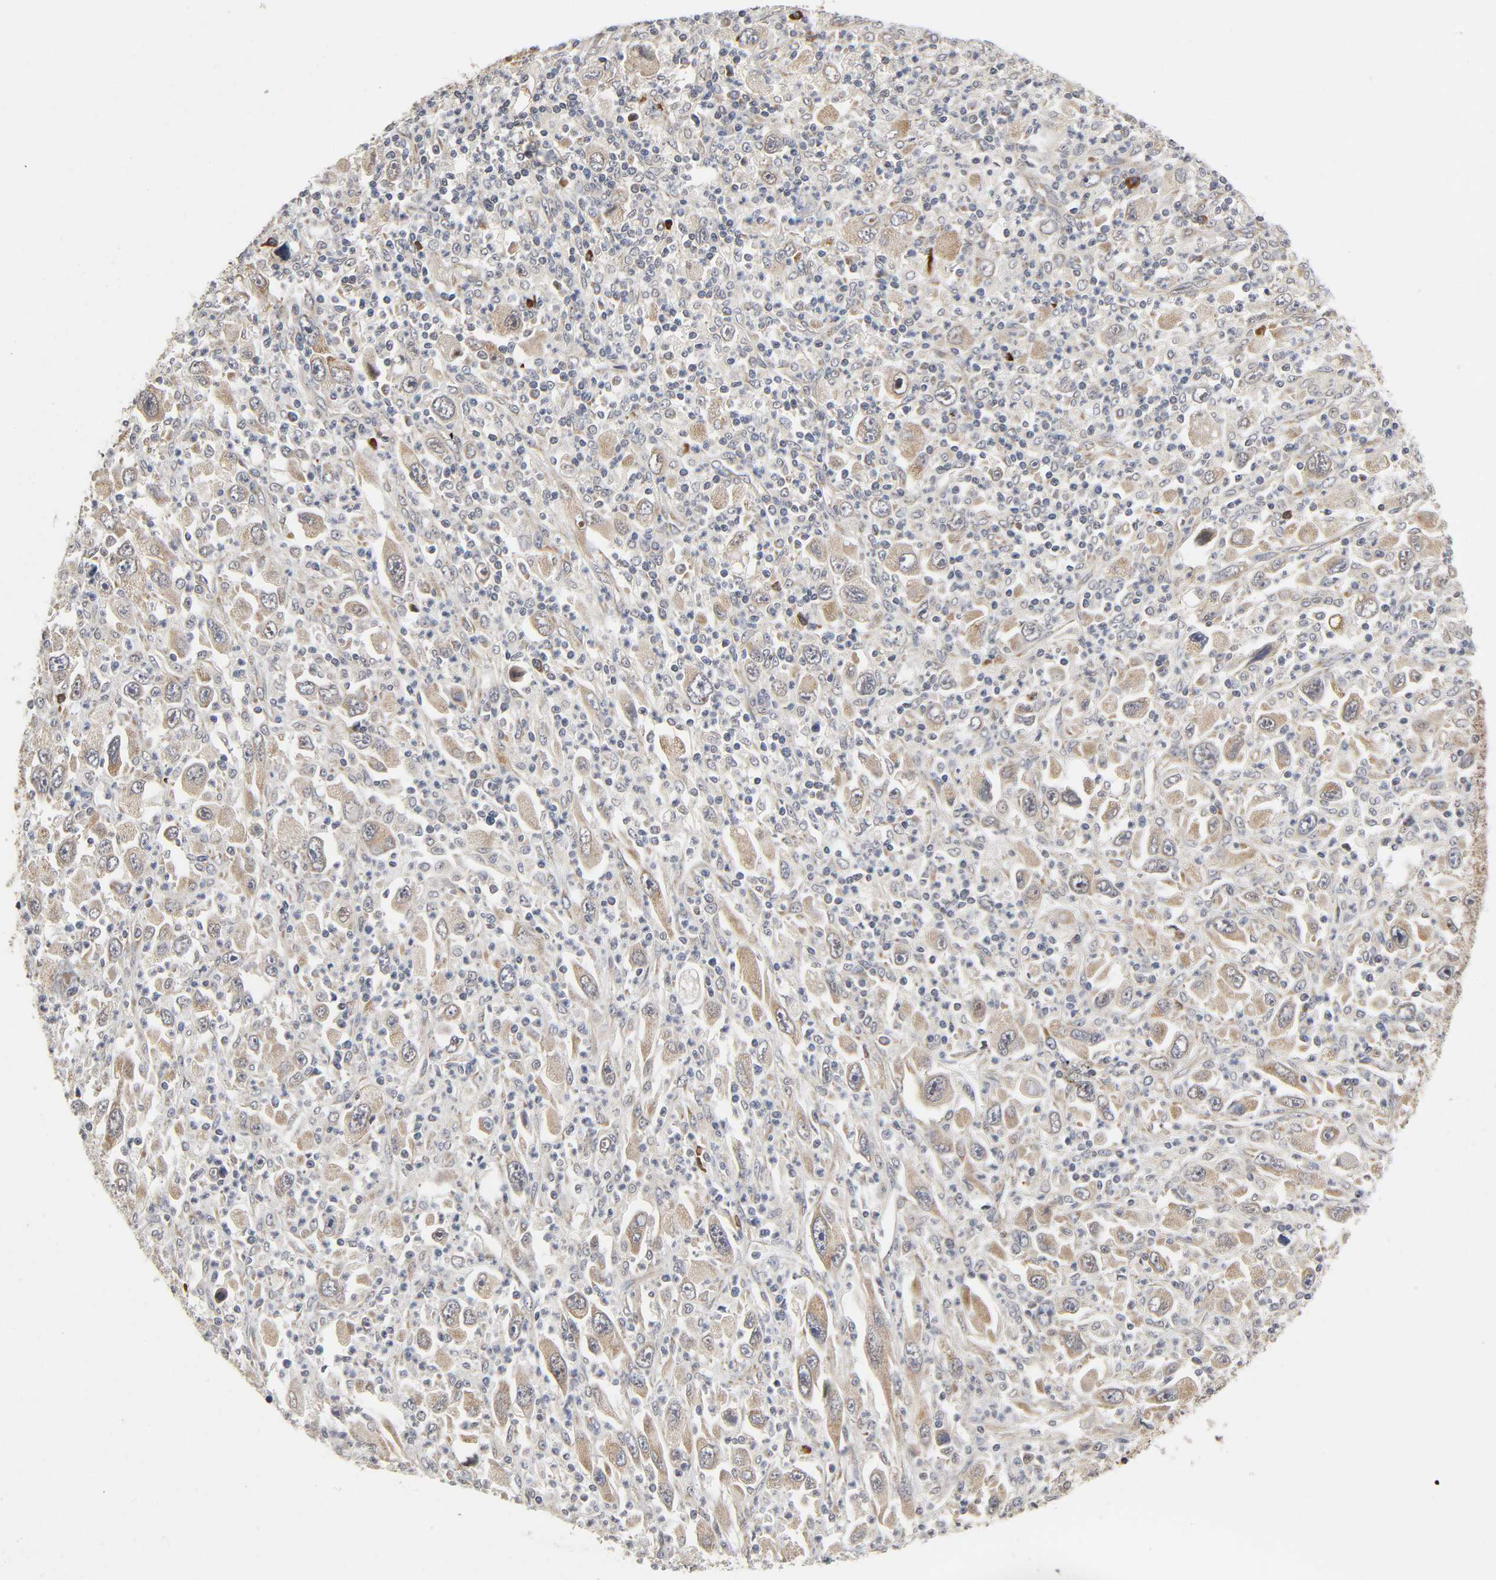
{"staining": {"intensity": "moderate", "quantity": ">75%", "location": "cytoplasmic/membranous"}, "tissue": "melanoma", "cell_type": "Tumor cells", "image_type": "cancer", "snomed": [{"axis": "morphology", "description": "Malignant melanoma, Metastatic site"}, {"axis": "topography", "description": "Skin"}], "caption": "Tumor cells reveal moderate cytoplasmic/membranous positivity in about >75% of cells in malignant melanoma (metastatic site). The staining was performed using DAB, with brown indicating positive protein expression. Nuclei are stained blue with hematoxylin.", "gene": "SLC30A9", "patient": {"sex": "female", "age": 56}}